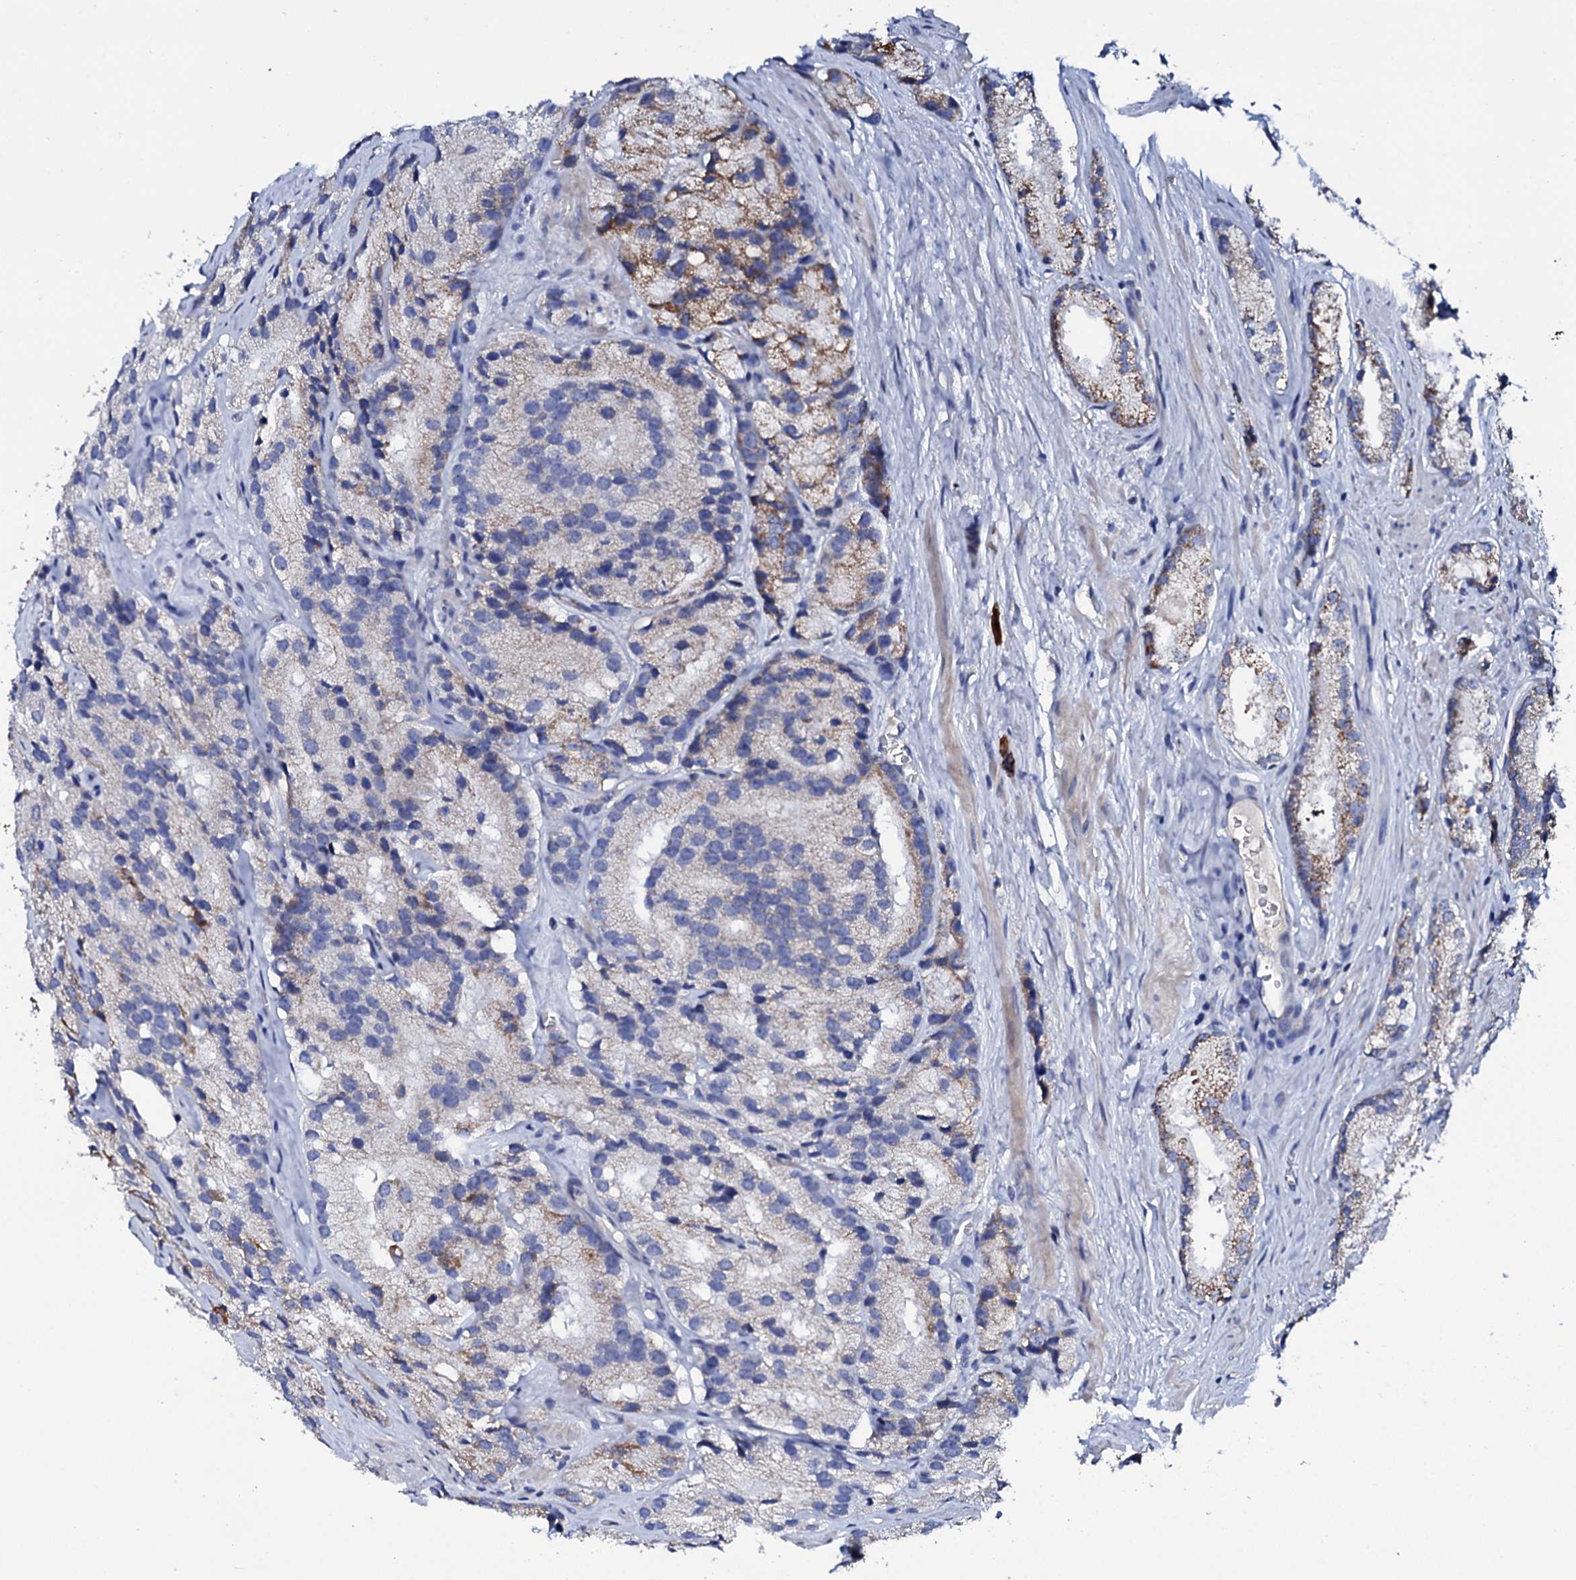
{"staining": {"intensity": "moderate", "quantity": "25%-75%", "location": "cytoplasmic/membranous"}, "tissue": "prostate cancer", "cell_type": "Tumor cells", "image_type": "cancer", "snomed": [{"axis": "morphology", "description": "Adenocarcinoma, High grade"}, {"axis": "topography", "description": "Prostate"}], "caption": "Protein staining of prostate high-grade adenocarcinoma tissue reveals moderate cytoplasmic/membranous positivity in approximately 25%-75% of tumor cells.", "gene": "TCAF2", "patient": {"sex": "male", "age": 66}}